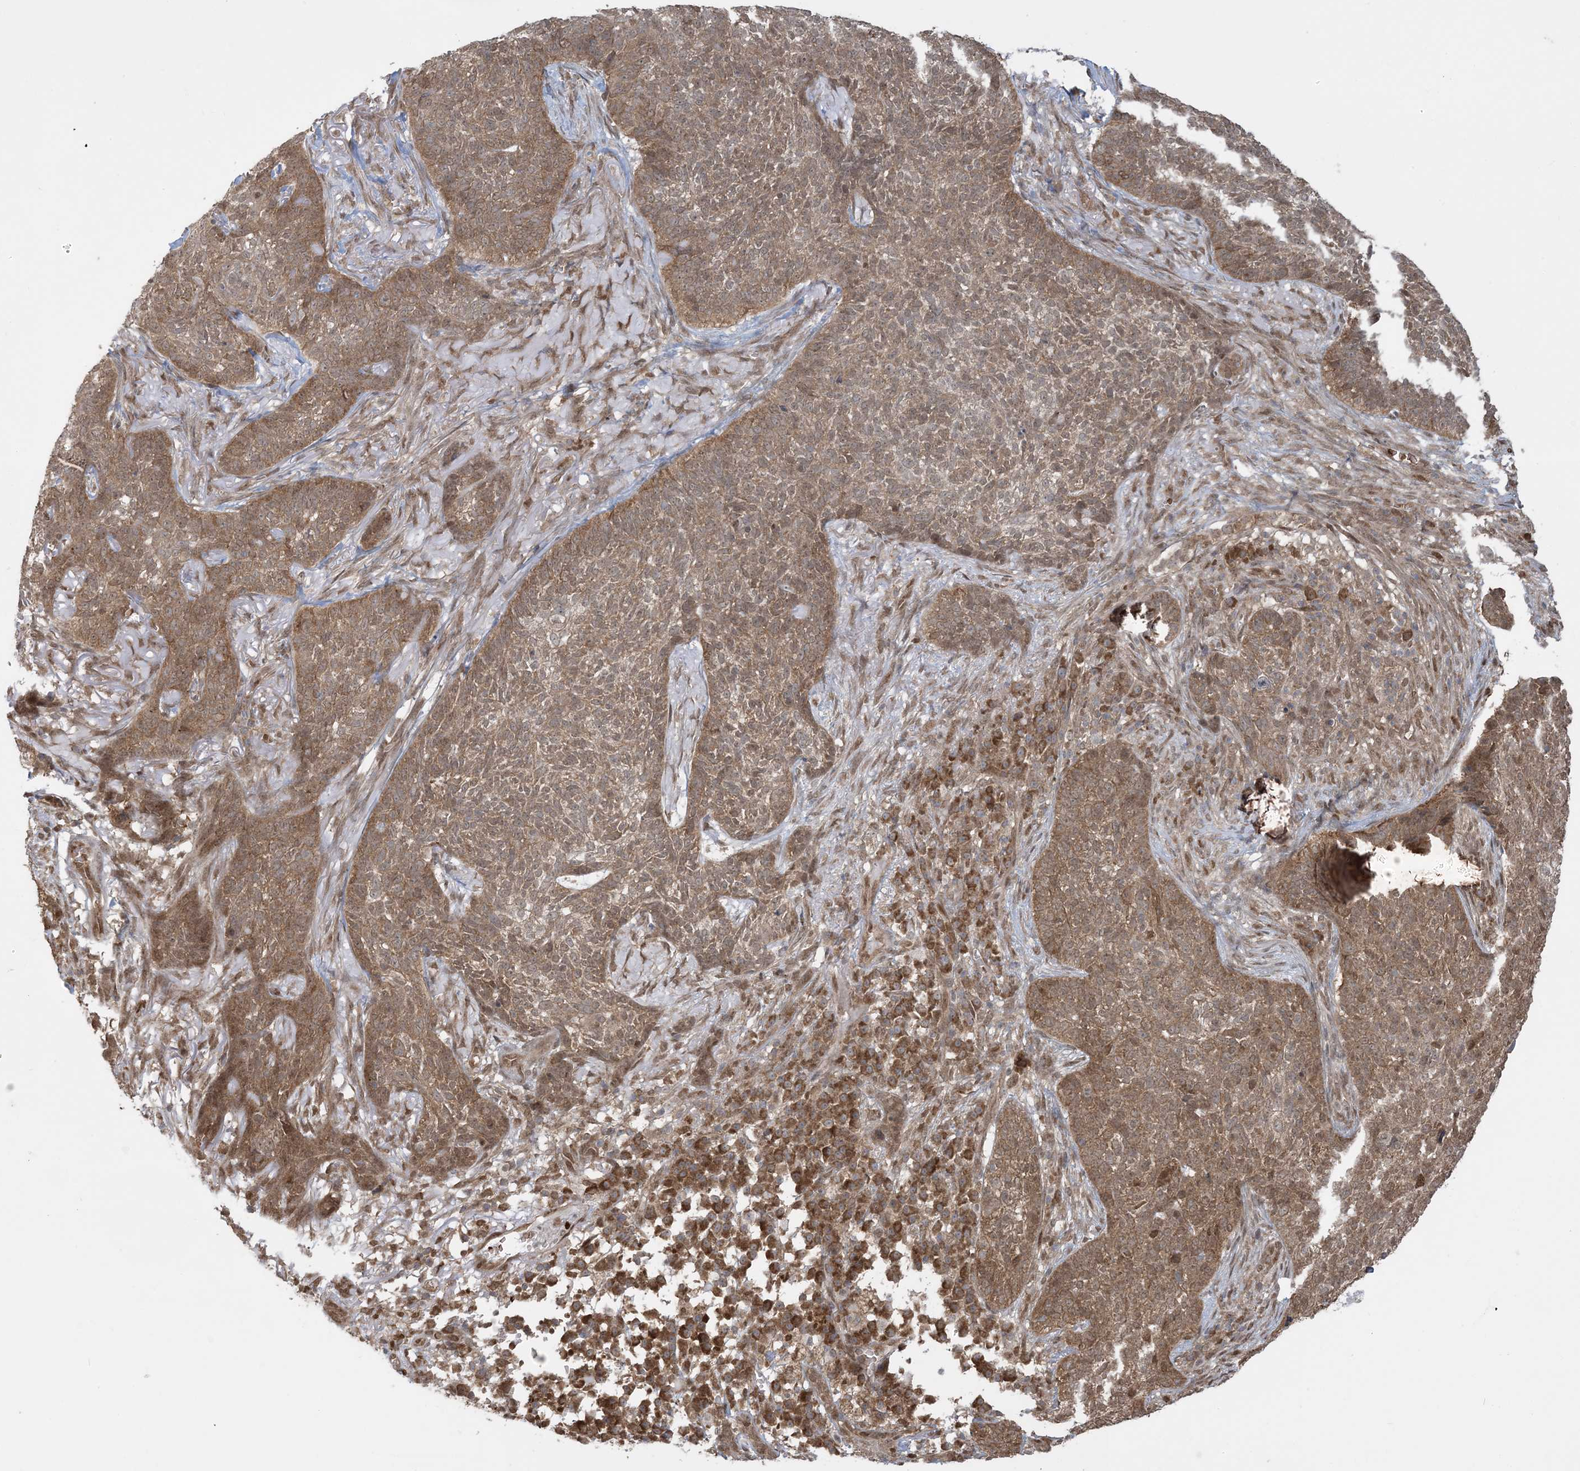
{"staining": {"intensity": "moderate", "quantity": ">75%", "location": "cytoplasmic/membranous"}, "tissue": "skin cancer", "cell_type": "Tumor cells", "image_type": "cancer", "snomed": [{"axis": "morphology", "description": "Basal cell carcinoma"}, {"axis": "topography", "description": "Skin"}], "caption": "Immunohistochemical staining of human skin basal cell carcinoma displays moderate cytoplasmic/membranous protein staining in about >75% of tumor cells.", "gene": "ABCF3", "patient": {"sex": "male", "age": 85}}